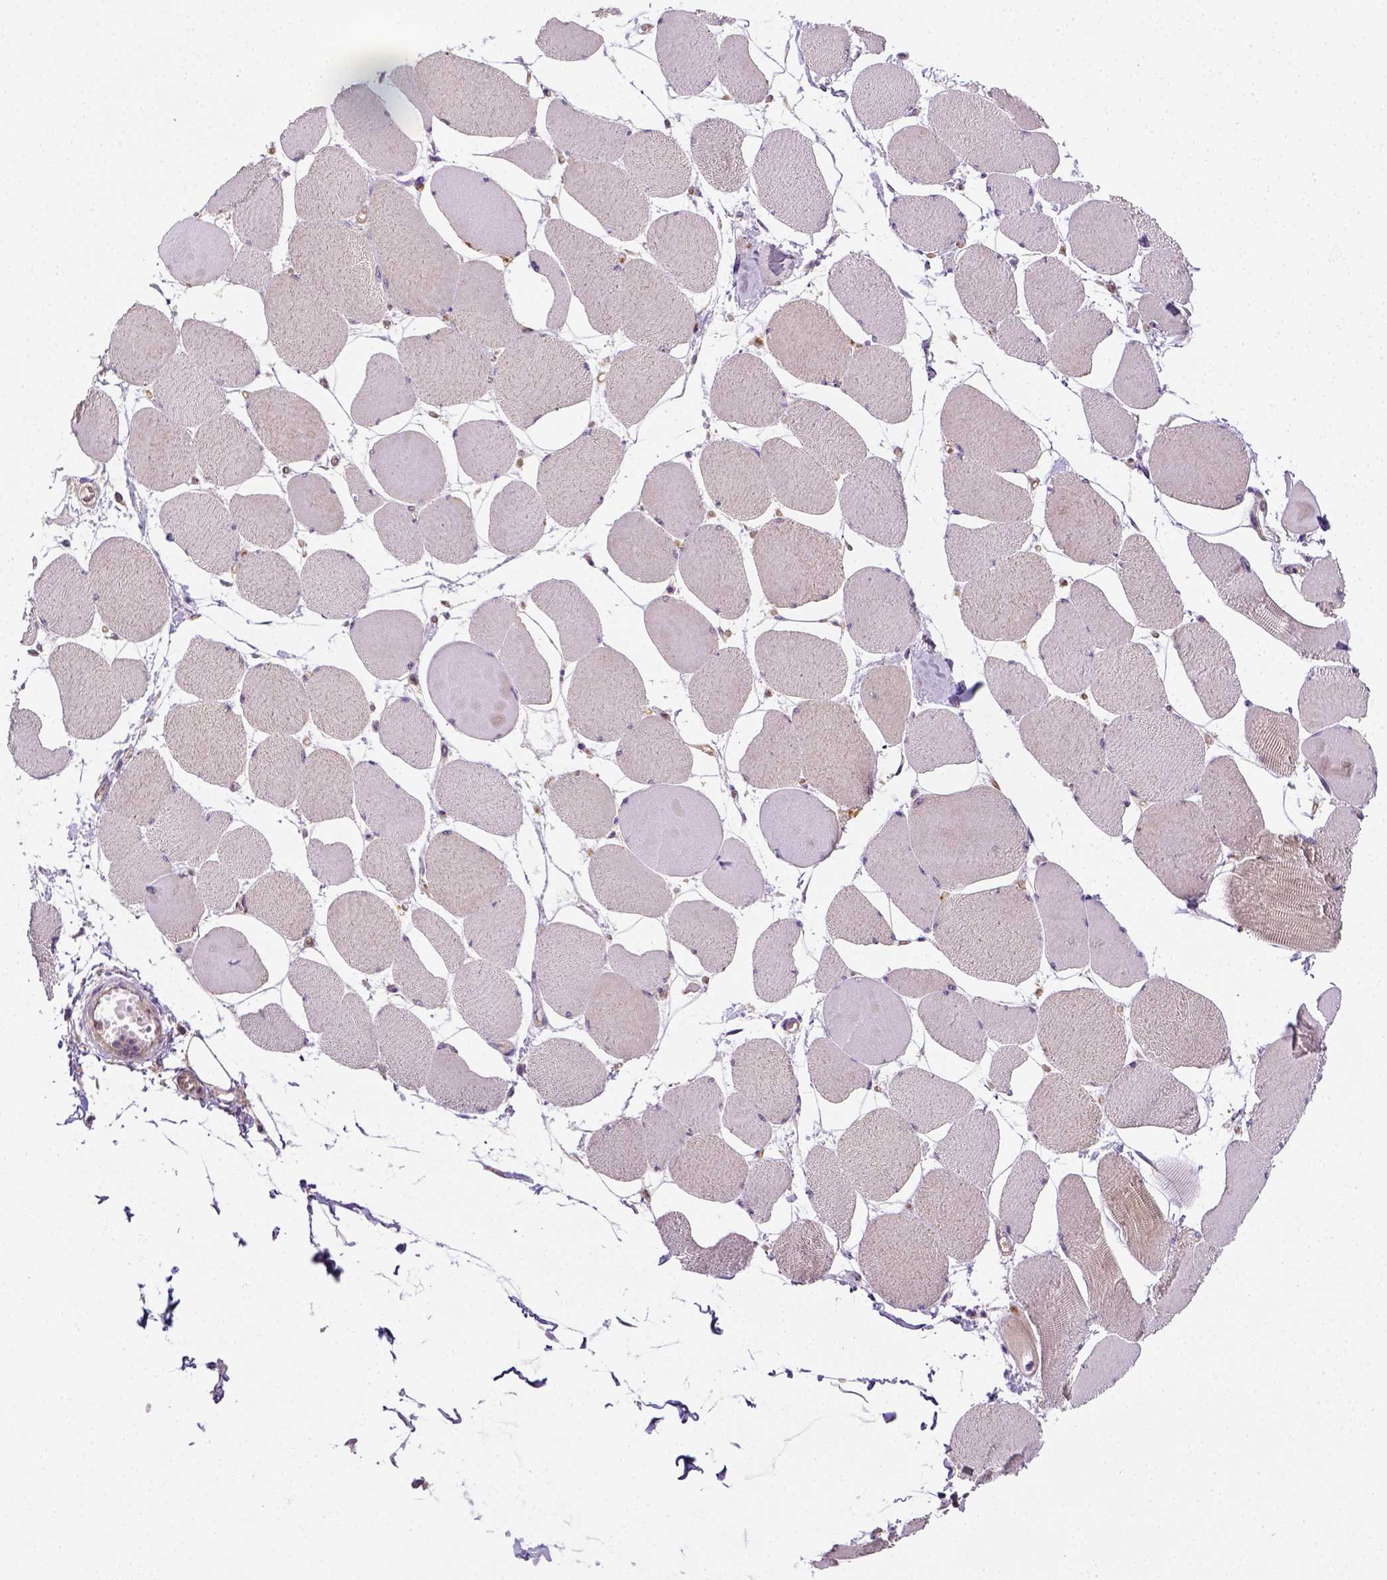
{"staining": {"intensity": "moderate", "quantity": "25%-75%", "location": "cytoplasmic/membranous"}, "tissue": "skeletal muscle", "cell_type": "Myocytes", "image_type": "normal", "snomed": [{"axis": "morphology", "description": "Normal tissue, NOS"}, {"axis": "topography", "description": "Skeletal muscle"}], "caption": "Myocytes display moderate cytoplasmic/membranous positivity in approximately 25%-75% of cells in normal skeletal muscle. (DAB (3,3'-diaminobenzidine) = brown stain, brightfield microscopy at high magnification).", "gene": "MATK", "patient": {"sex": "female", "age": 75}}